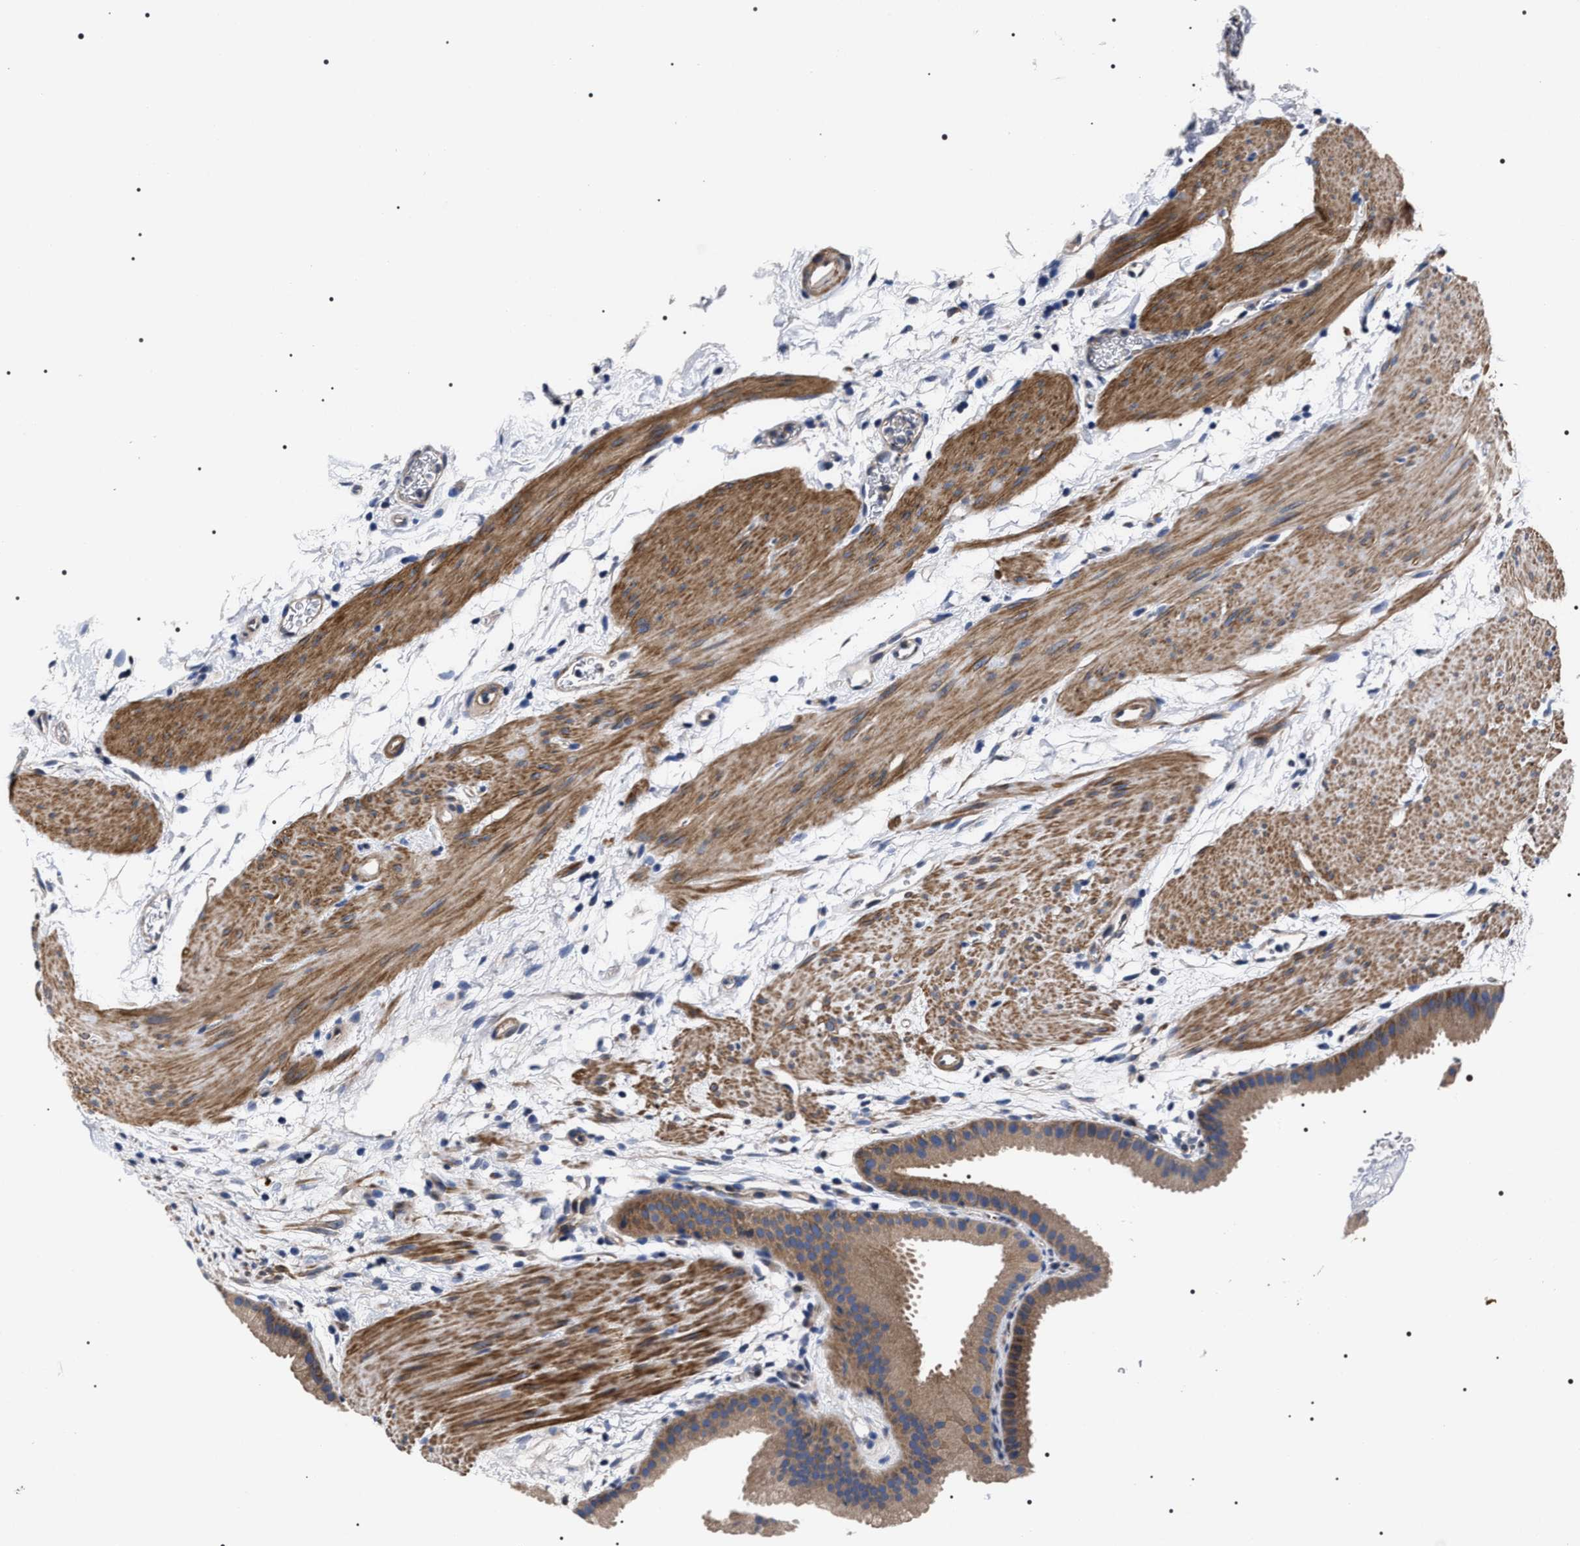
{"staining": {"intensity": "moderate", "quantity": ">75%", "location": "cytoplasmic/membranous"}, "tissue": "gallbladder", "cell_type": "Glandular cells", "image_type": "normal", "snomed": [{"axis": "morphology", "description": "Normal tissue, NOS"}, {"axis": "topography", "description": "Gallbladder"}], "caption": "DAB (3,3'-diaminobenzidine) immunohistochemical staining of unremarkable gallbladder shows moderate cytoplasmic/membranous protein positivity in about >75% of glandular cells. The staining was performed using DAB to visualize the protein expression in brown, while the nuclei were stained in blue with hematoxylin (Magnification: 20x).", "gene": "MIS18A", "patient": {"sex": "female", "age": 64}}